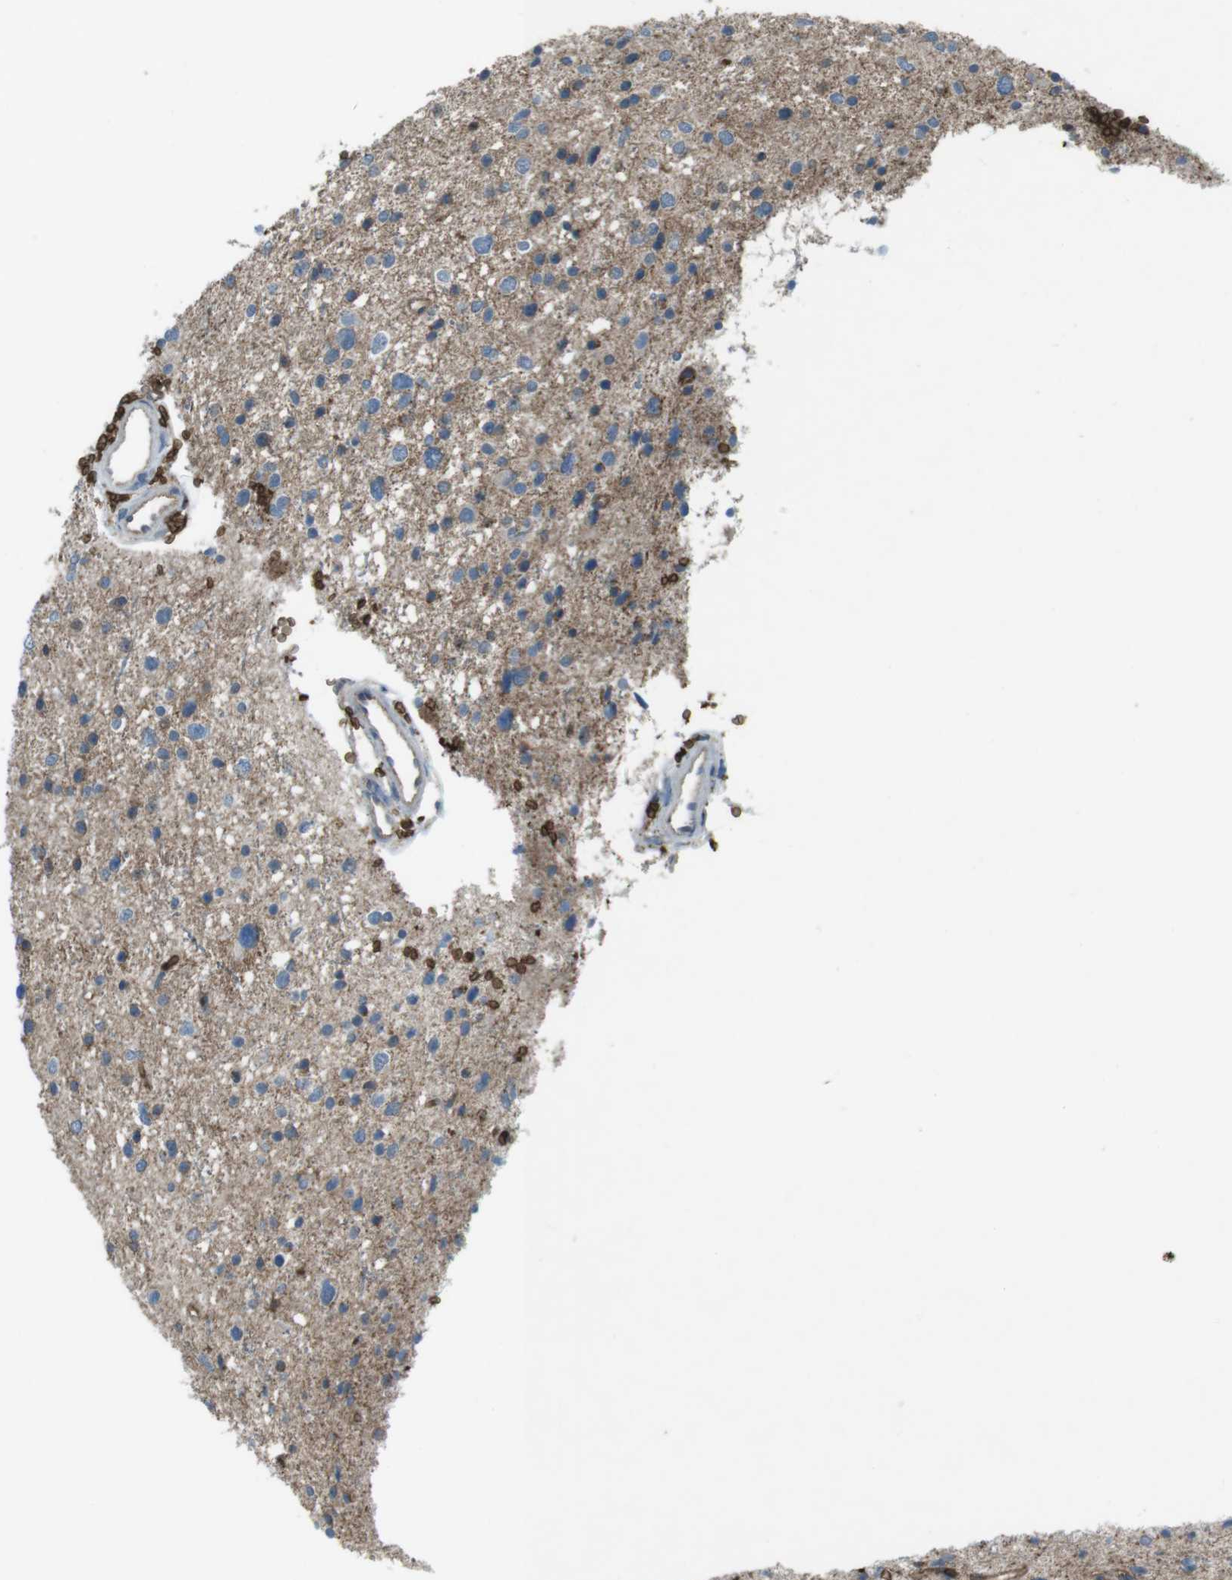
{"staining": {"intensity": "moderate", "quantity": "<25%", "location": "cytoplasmic/membranous"}, "tissue": "glioma", "cell_type": "Tumor cells", "image_type": "cancer", "snomed": [{"axis": "morphology", "description": "Glioma, malignant, Low grade"}, {"axis": "topography", "description": "Brain"}], "caption": "Tumor cells reveal low levels of moderate cytoplasmic/membranous positivity in approximately <25% of cells in human glioma.", "gene": "SPTA1", "patient": {"sex": "female", "age": 37}}